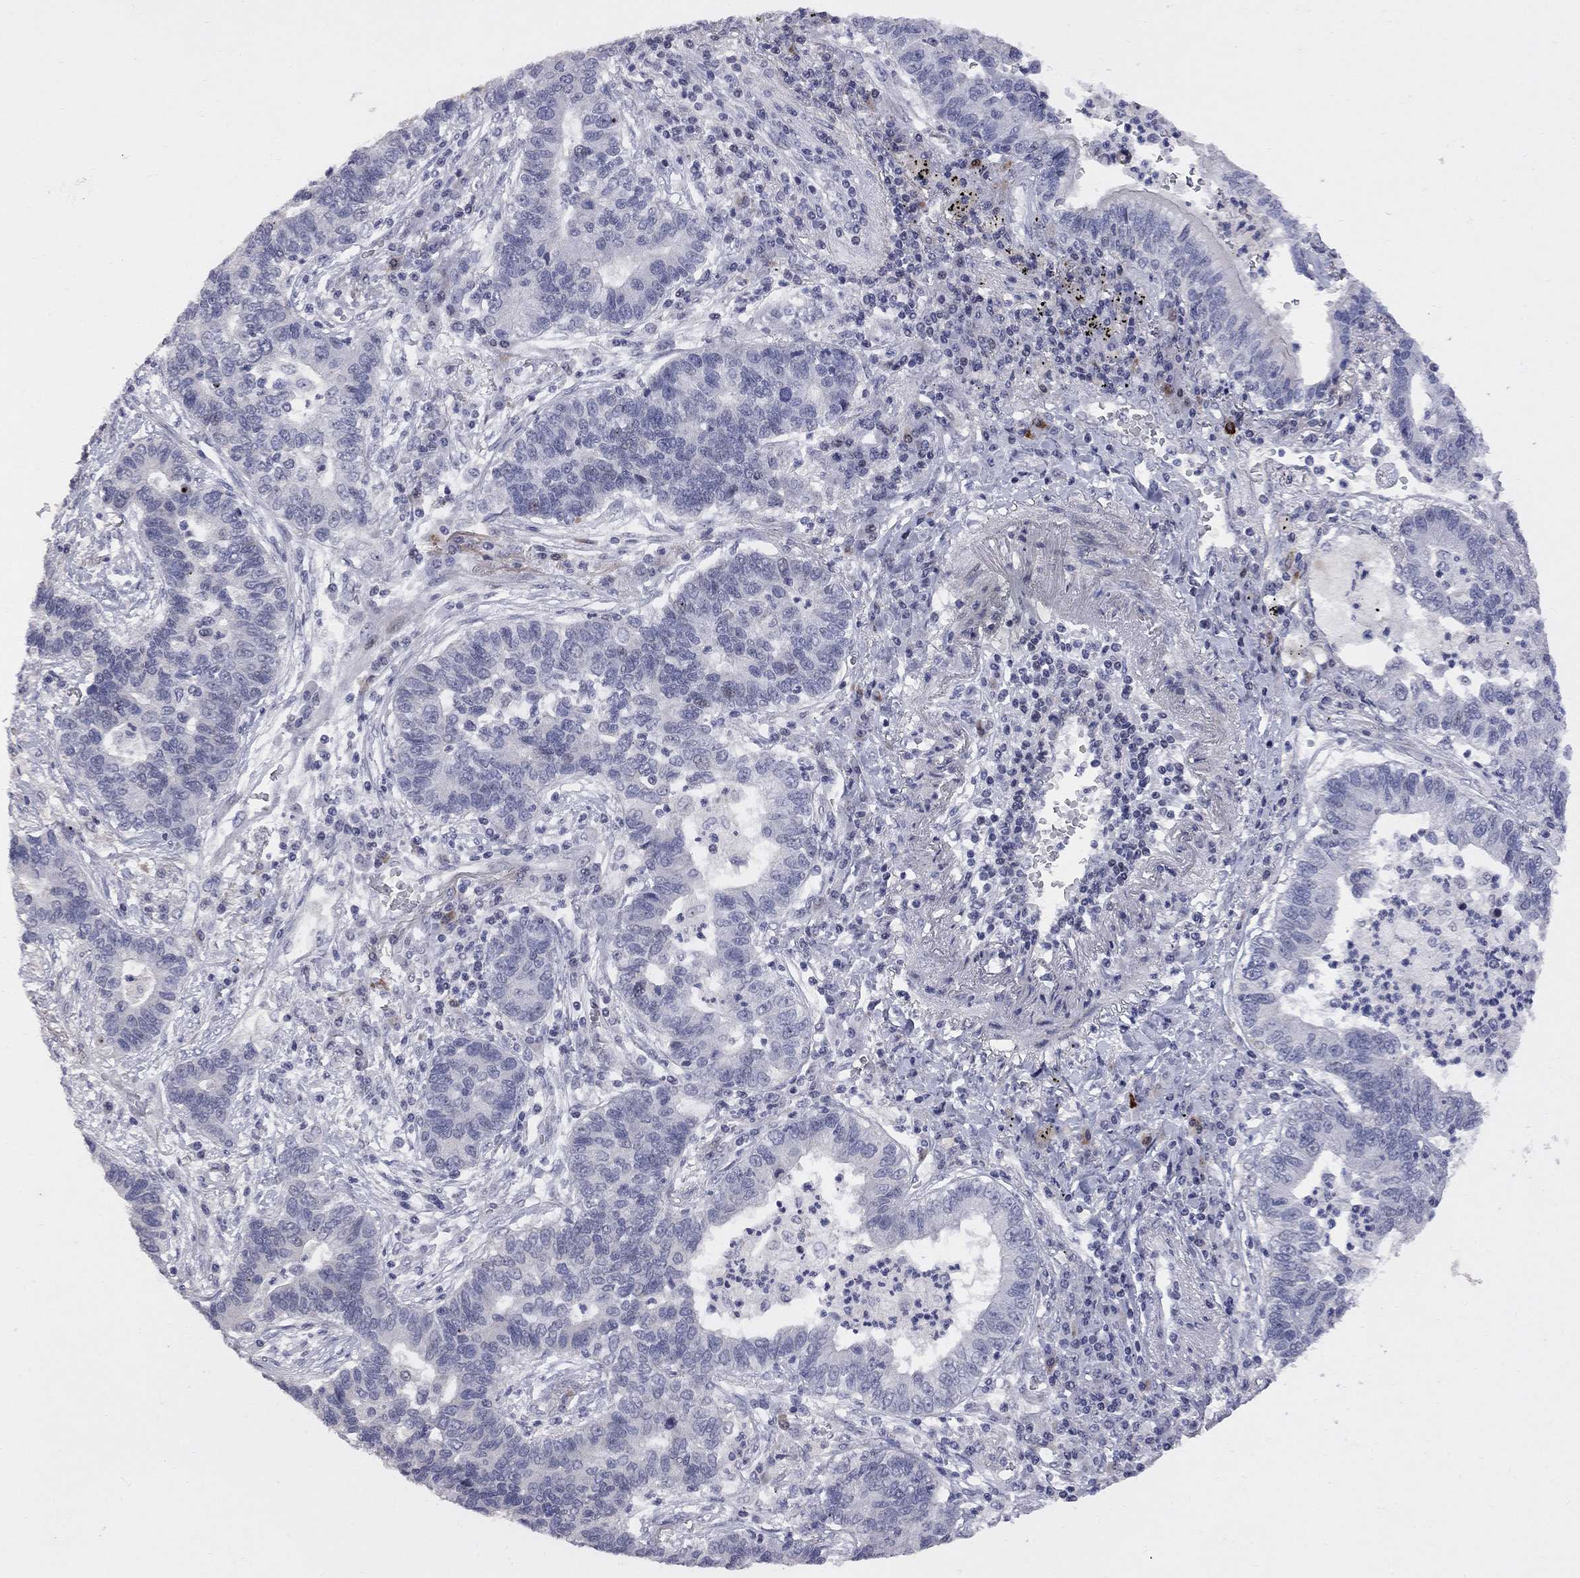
{"staining": {"intensity": "negative", "quantity": "none", "location": "none"}, "tissue": "lung cancer", "cell_type": "Tumor cells", "image_type": "cancer", "snomed": [{"axis": "morphology", "description": "Adenocarcinoma, NOS"}, {"axis": "topography", "description": "Lung"}], "caption": "IHC image of neoplastic tissue: human adenocarcinoma (lung) stained with DAB displays no significant protein staining in tumor cells.", "gene": "DHX33", "patient": {"sex": "female", "age": 57}}